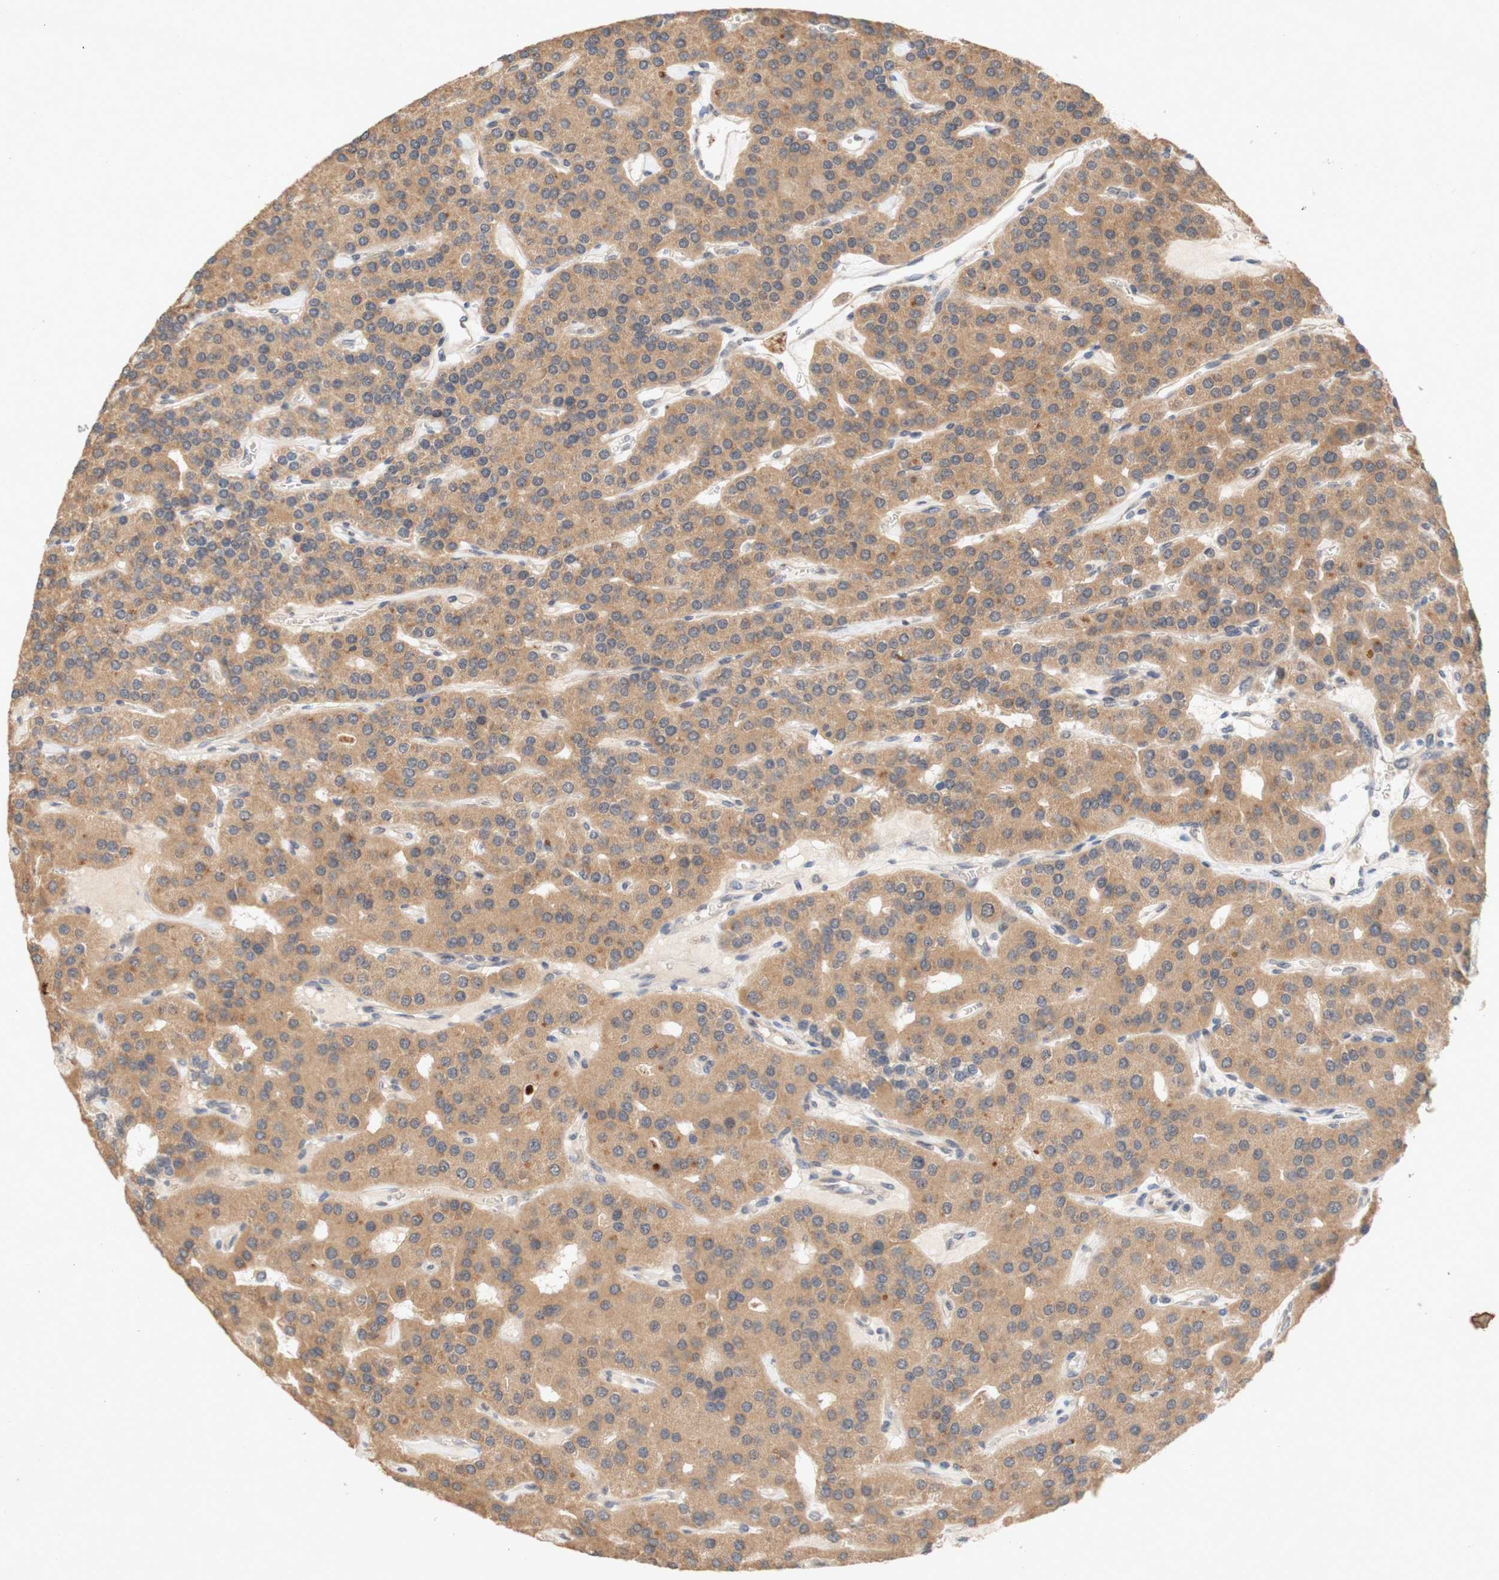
{"staining": {"intensity": "moderate", "quantity": ">75%", "location": "cytoplasmic/membranous"}, "tissue": "parathyroid gland", "cell_type": "Glandular cells", "image_type": "normal", "snomed": [{"axis": "morphology", "description": "Normal tissue, NOS"}, {"axis": "morphology", "description": "Adenoma, NOS"}, {"axis": "topography", "description": "Parathyroid gland"}], "caption": "A micrograph of human parathyroid gland stained for a protein shows moderate cytoplasmic/membranous brown staining in glandular cells. Using DAB (3,3'-diaminobenzidine) (brown) and hematoxylin (blue) stains, captured at high magnification using brightfield microscopy.", "gene": "PIN1", "patient": {"sex": "female", "age": 86}}